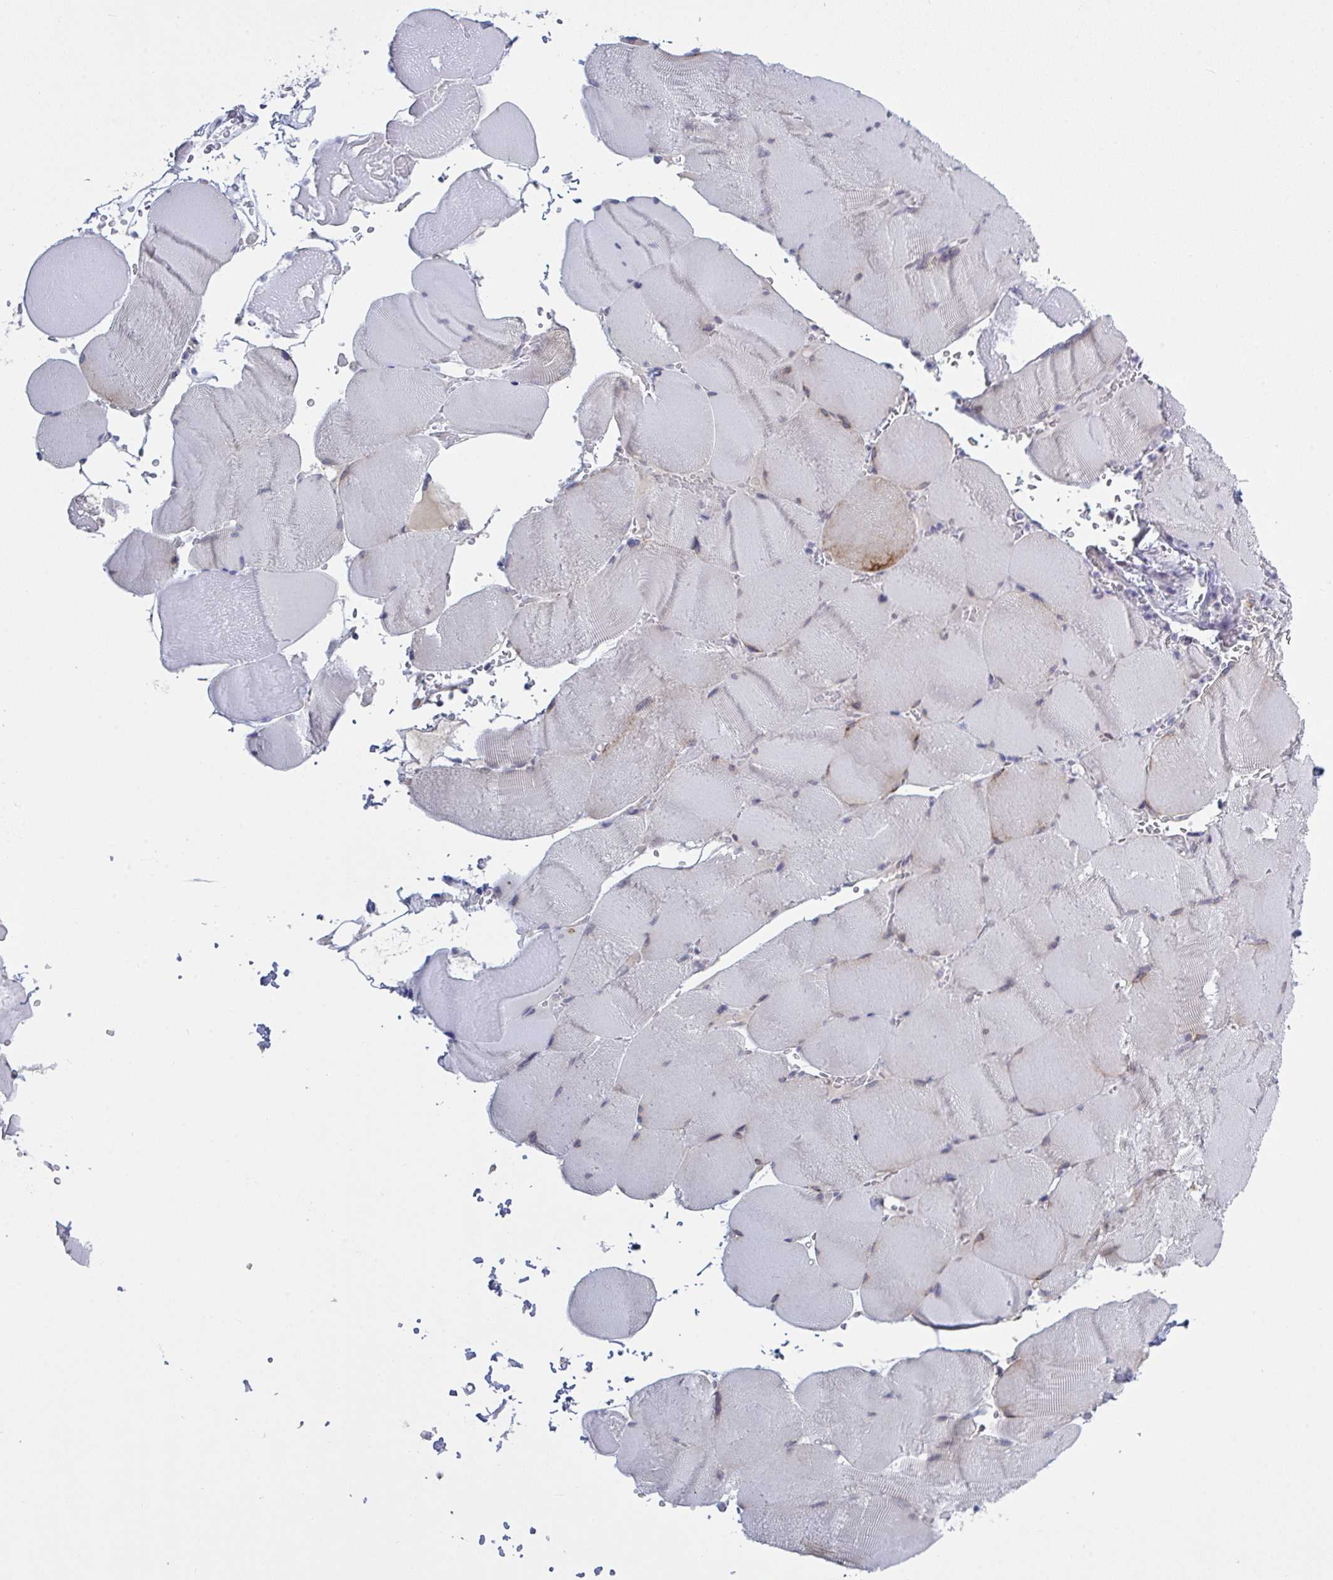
{"staining": {"intensity": "negative", "quantity": "none", "location": "none"}, "tissue": "skeletal muscle", "cell_type": "Myocytes", "image_type": "normal", "snomed": [{"axis": "morphology", "description": "Normal tissue, NOS"}, {"axis": "topography", "description": "Skeletal muscle"}, {"axis": "topography", "description": "Head-Neck"}], "caption": "Immunohistochemical staining of normal human skeletal muscle shows no significant expression in myocytes. (DAB (3,3'-diaminobenzidine) immunohistochemistry (IHC) with hematoxylin counter stain).", "gene": "KDM4D", "patient": {"sex": "male", "age": 66}}